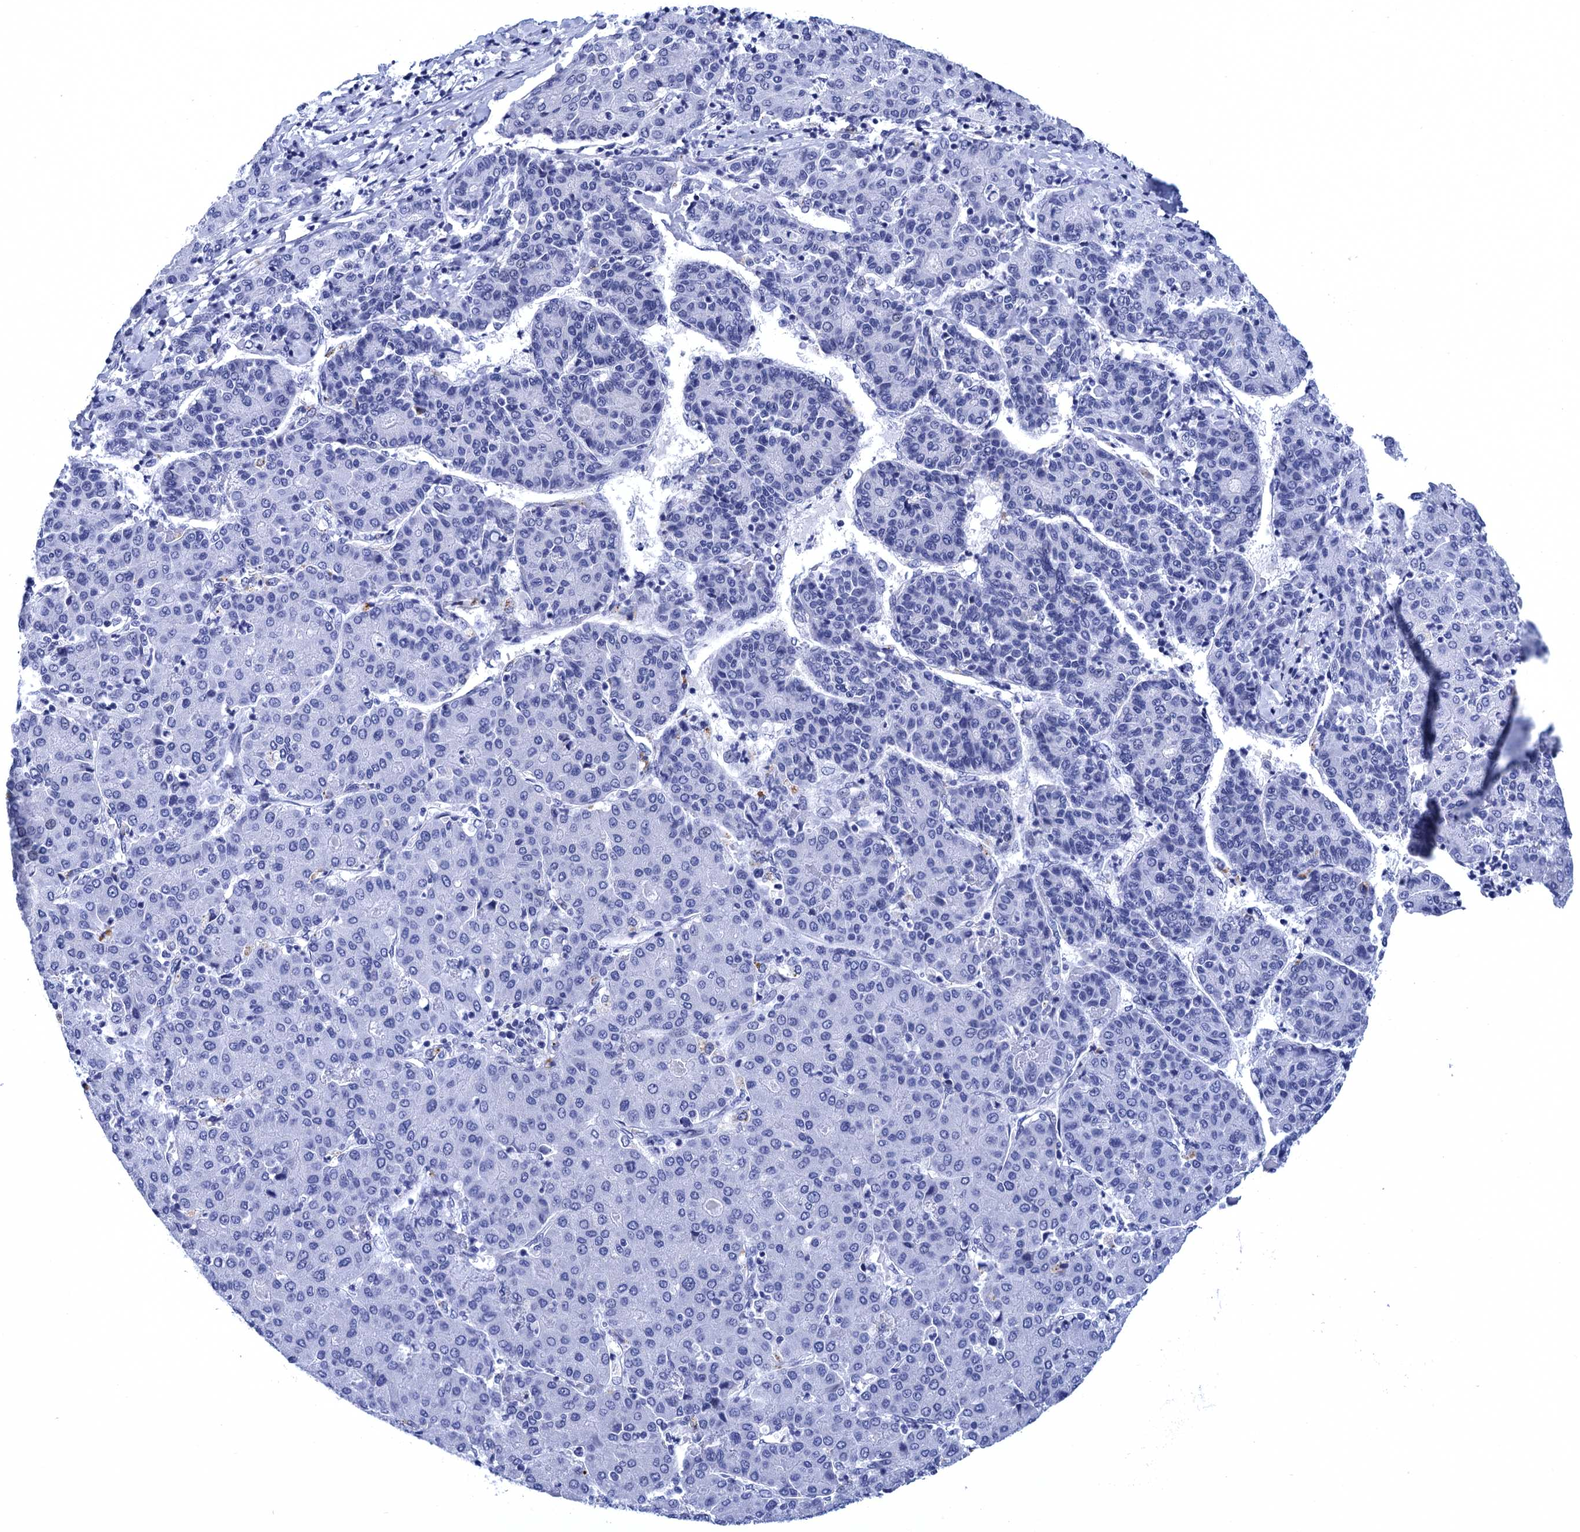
{"staining": {"intensity": "negative", "quantity": "none", "location": "none"}, "tissue": "liver cancer", "cell_type": "Tumor cells", "image_type": "cancer", "snomed": [{"axis": "morphology", "description": "Carcinoma, Hepatocellular, NOS"}, {"axis": "topography", "description": "Liver"}], "caption": "A high-resolution micrograph shows immunohistochemistry staining of liver cancer (hepatocellular carcinoma), which demonstrates no significant positivity in tumor cells.", "gene": "METTL25", "patient": {"sex": "male", "age": 65}}